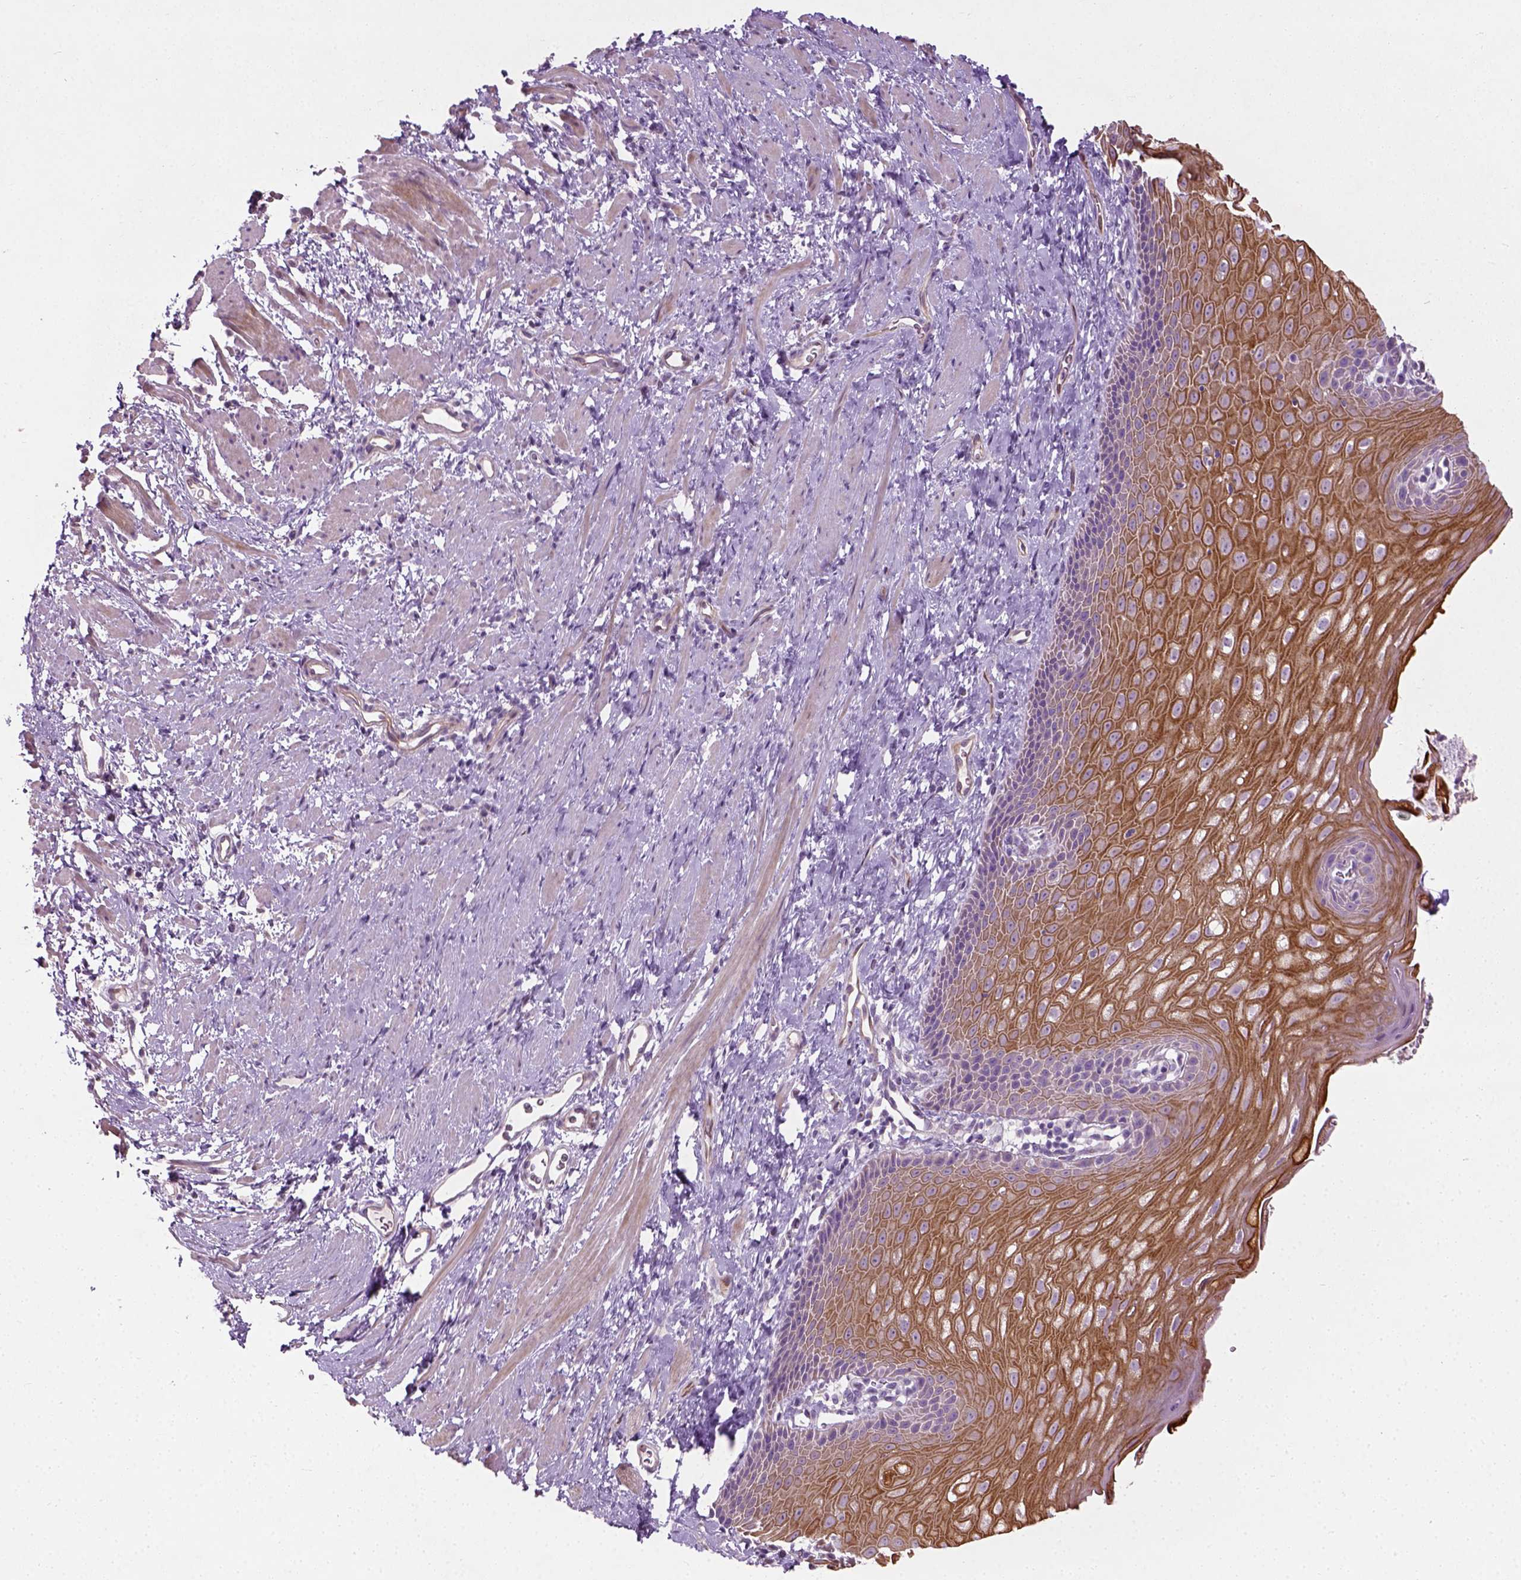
{"staining": {"intensity": "strong", "quantity": ">75%", "location": "cytoplasmic/membranous"}, "tissue": "esophagus", "cell_type": "Squamous epithelial cells", "image_type": "normal", "snomed": [{"axis": "morphology", "description": "Normal tissue, NOS"}, {"axis": "topography", "description": "Esophagus"}], "caption": "Strong cytoplasmic/membranous expression for a protein is appreciated in approximately >75% of squamous epithelial cells of unremarkable esophagus using IHC.", "gene": "PKP3", "patient": {"sex": "male", "age": 64}}